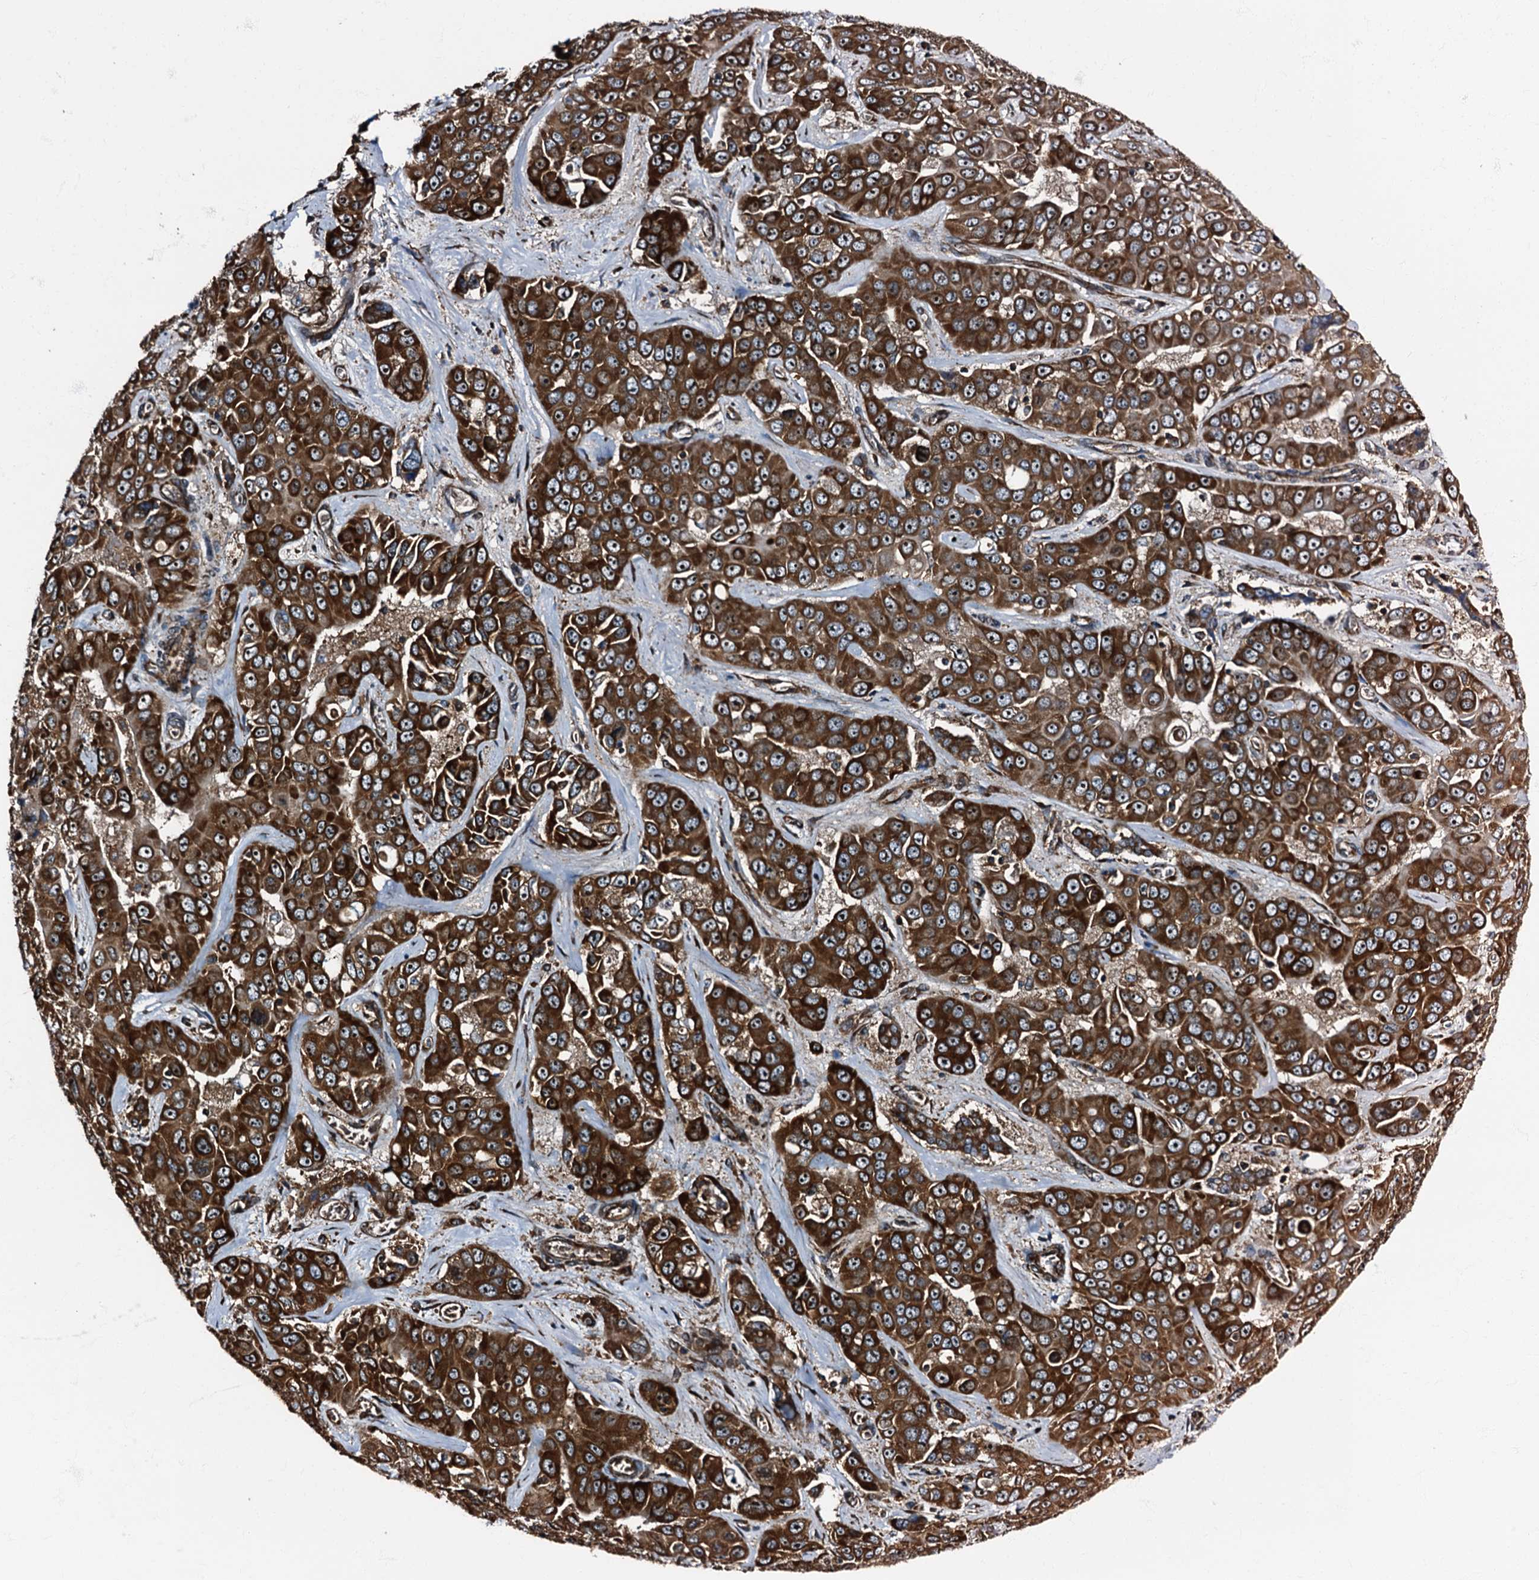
{"staining": {"intensity": "strong", "quantity": ">75%", "location": "cytoplasmic/membranous"}, "tissue": "liver cancer", "cell_type": "Tumor cells", "image_type": "cancer", "snomed": [{"axis": "morphology", "description": "Cholangiocarcinoma"}, {"axis": "topography", "description": "Liver"}], "caption": "Brown immunohistochemical staining in liver cholangiocarcinoma exhibits strong cytoplasmic/membranous positivity in about >75% of tumor cells.", "gene": "ATP2C1", "patient": {"sex": "female", "age": 52}}